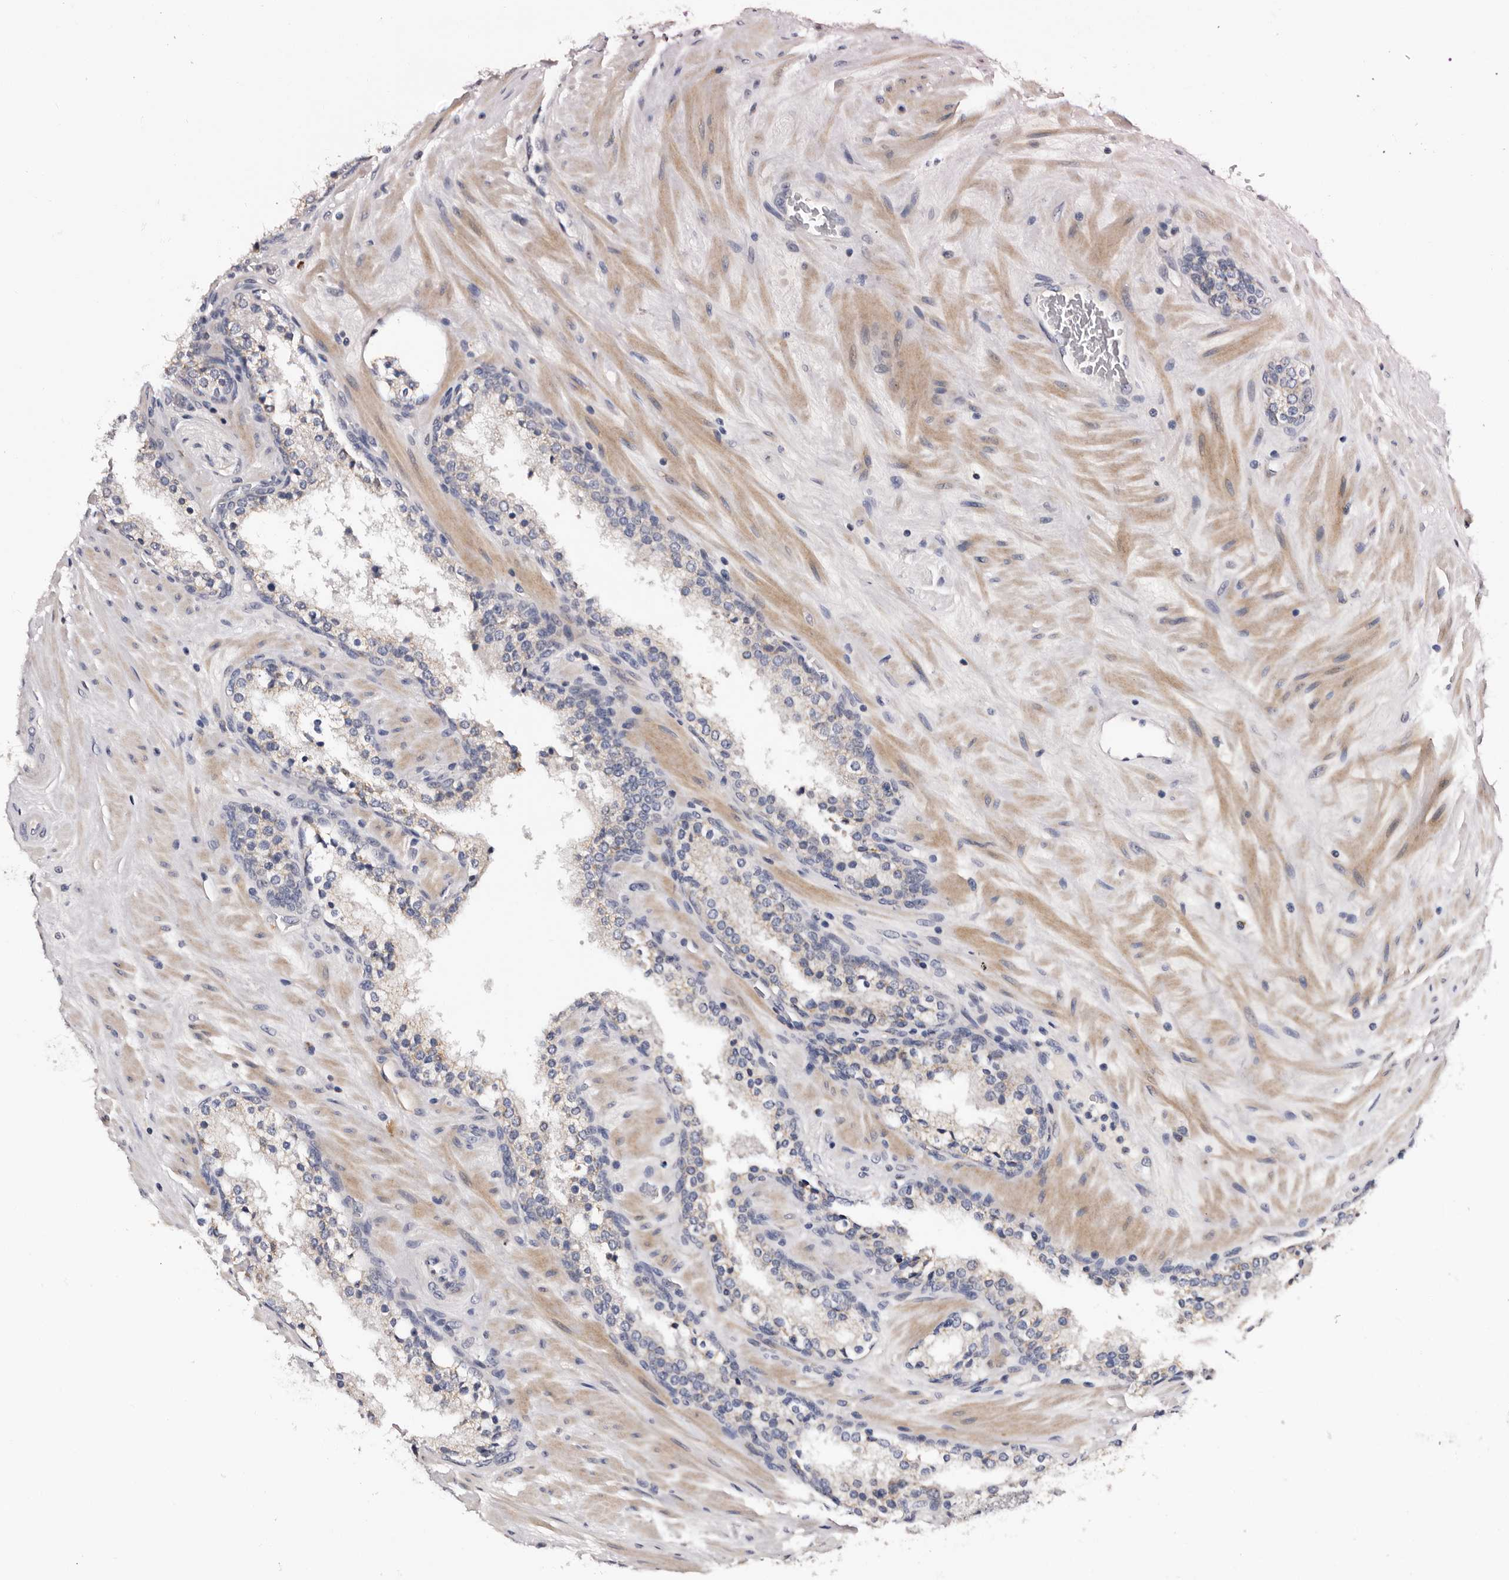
{"staining": {"intensity": "negative", "quantity": "none", "location": "none"}, "tissue": "prostate cancer", "cell_type": "Tumor cells", "image_type": "cancer", "snomed": [{"axis": "morphology", "description": "Adenocarcinoma, High grade"}, {"axis": "topography", "description": "Prostate"}], "caption": "High power microscopy histopathology image of an IHC histopathology image of prostate cancer (high-grade adenocarcinoma), revealing no significant staining in tumor cells.", "gene": "TAF4B", "patient": {"sex": "male", "age": 56}}